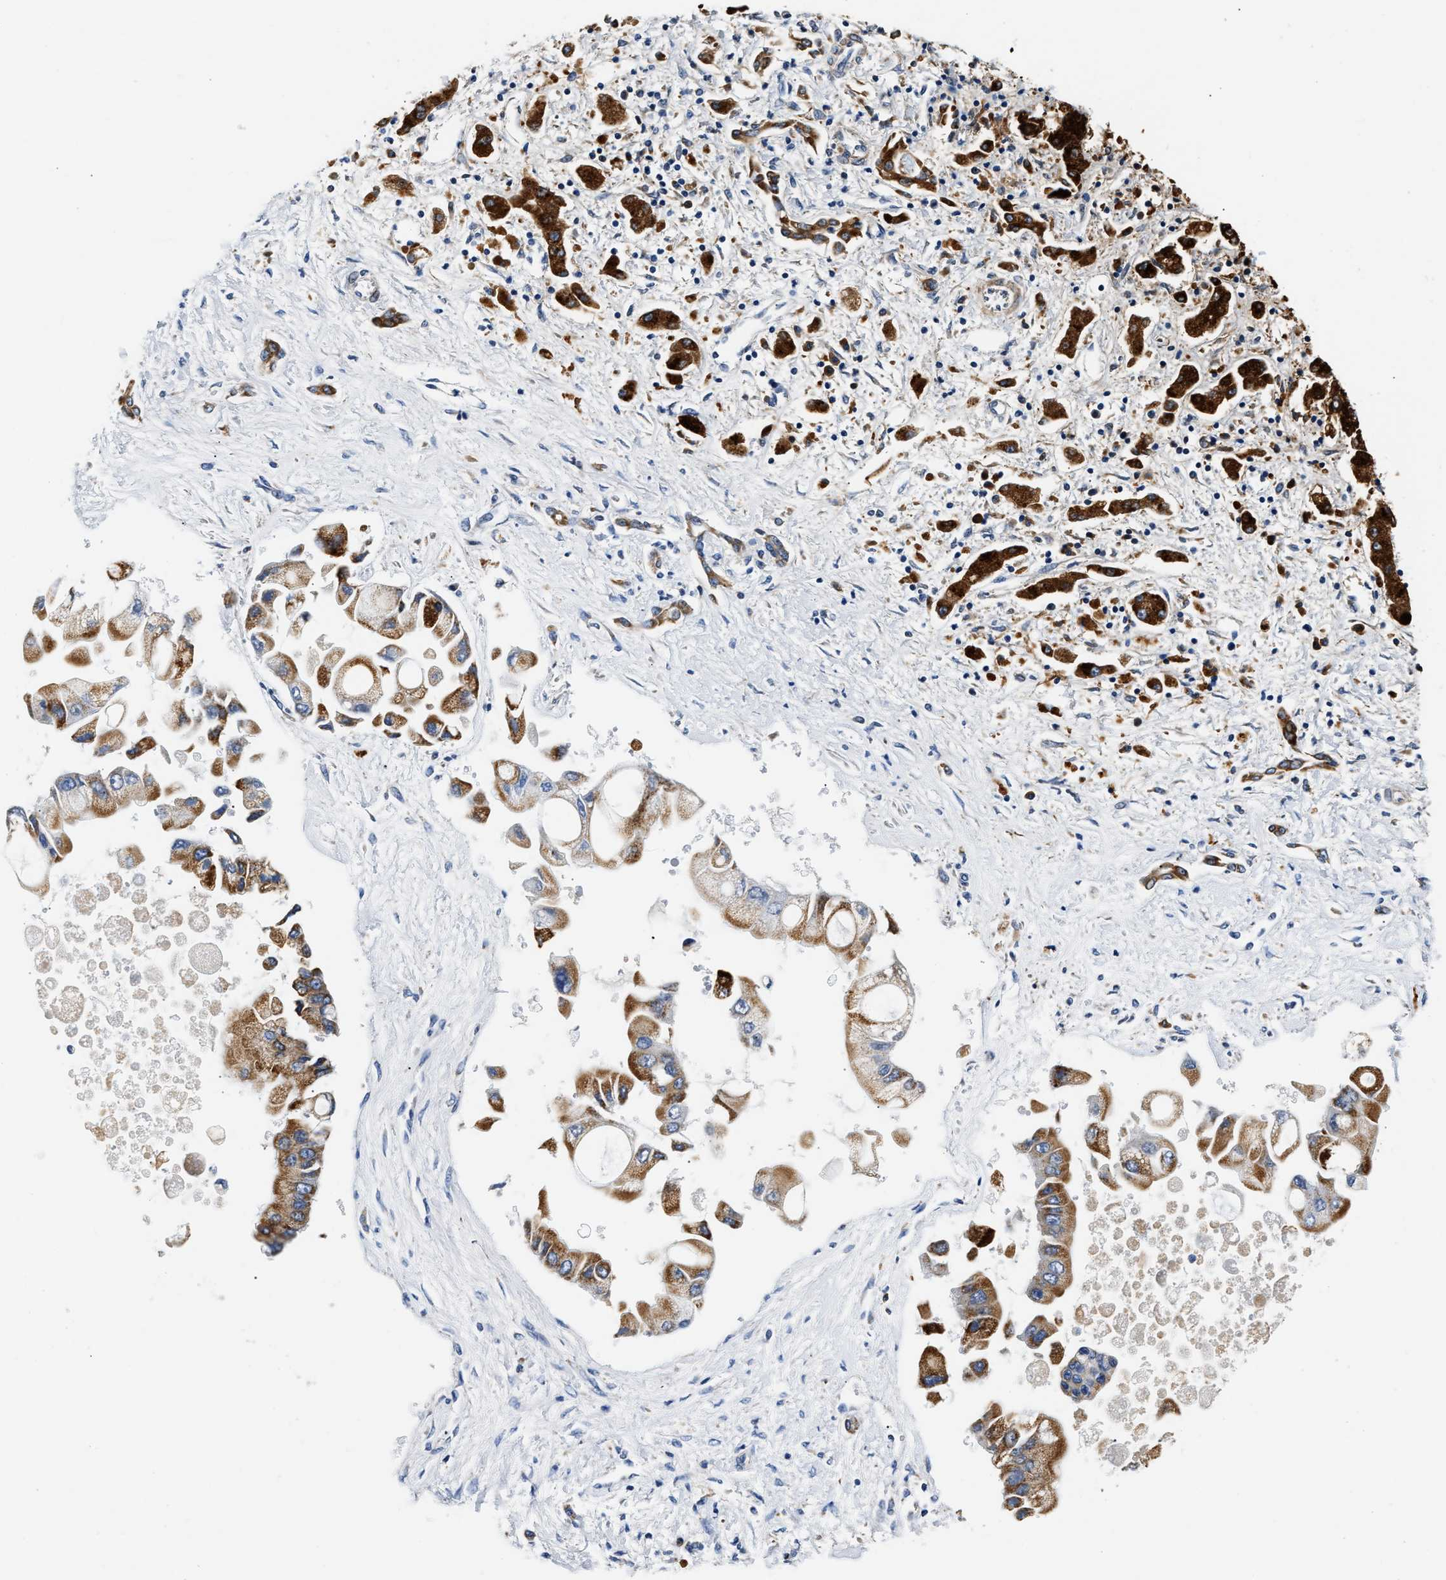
{"staining": {"intensity": "strong", "quantity": ">75%", "location": "cytoplasmic/membranous"}, "tissue": "liver cancer", "cell_type": "Tumor cells", "image_type": "cancer", "snomed": [{"axis": "morphology", "description": "Cholangiocarcinoma"}, {"axis": "topography", "description": "Liver"}], "caption": "Tumor cells display high levels of strong cytoplasmic/membranous positivity in about >75% of cells in human liver cancer. Using DAB (3,3'-diaminobenzidine) (brown) and hematoxylin (blue) stains, captured at high magnification using brightfield microscopy.", "gene": "ACADVL", "patient": {"sex": "male", "age": 50}}